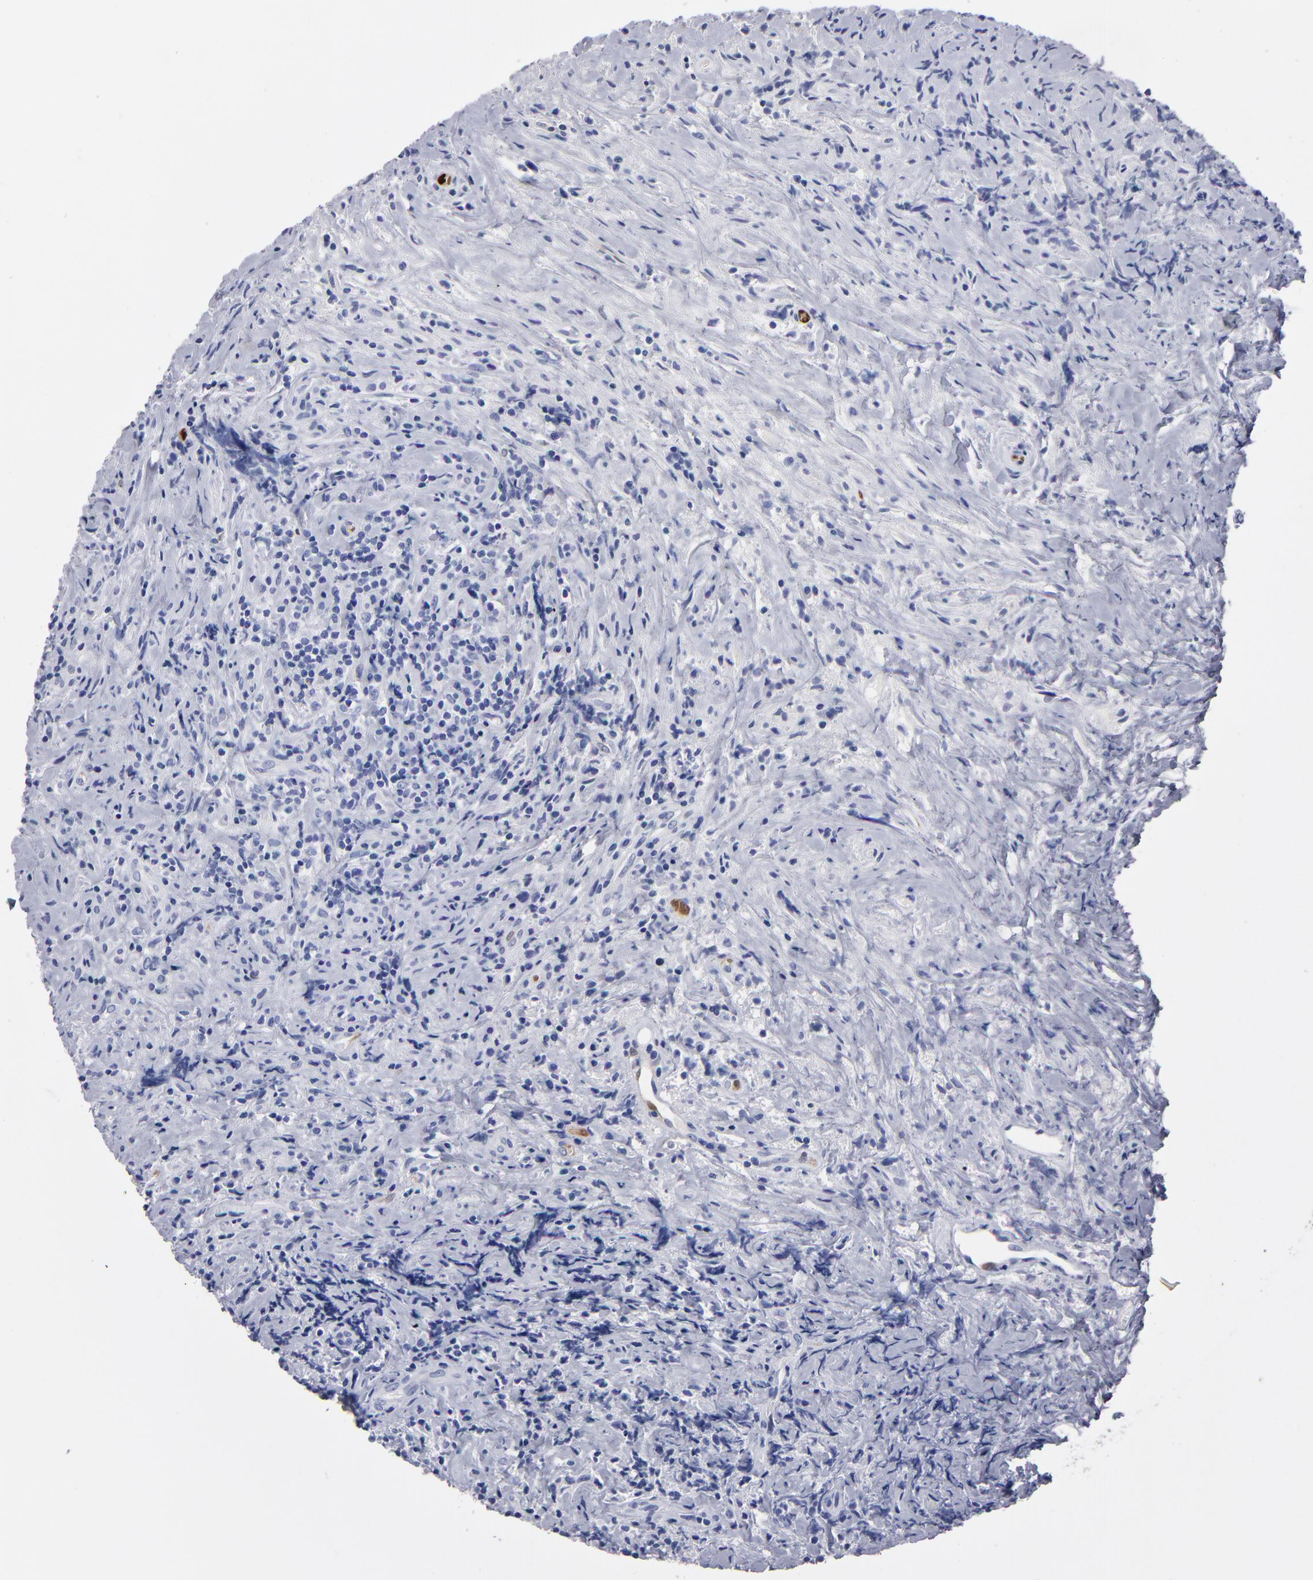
{"staining": {"intensity": "negative", "quantity": "none", "location": "none"}, "tissue": "lymphoma", "cell_type": "Tumor cells", "image_type": "cancer", "snomed": [{"axis": "morphology", "description": "Hodgkin's disease, NOS"}, {"axis": "topography", "description": "Lymph node"}], "caption": "Immunohistochemistry micrograph of neoplastic tissue: human lymphoma stained with DAB (3,3'-diaminobenzidine) reveals no significant protein expression in tumor cells.", "gene": "FABP4", "patient": {"sex": "female", "age": 25}}